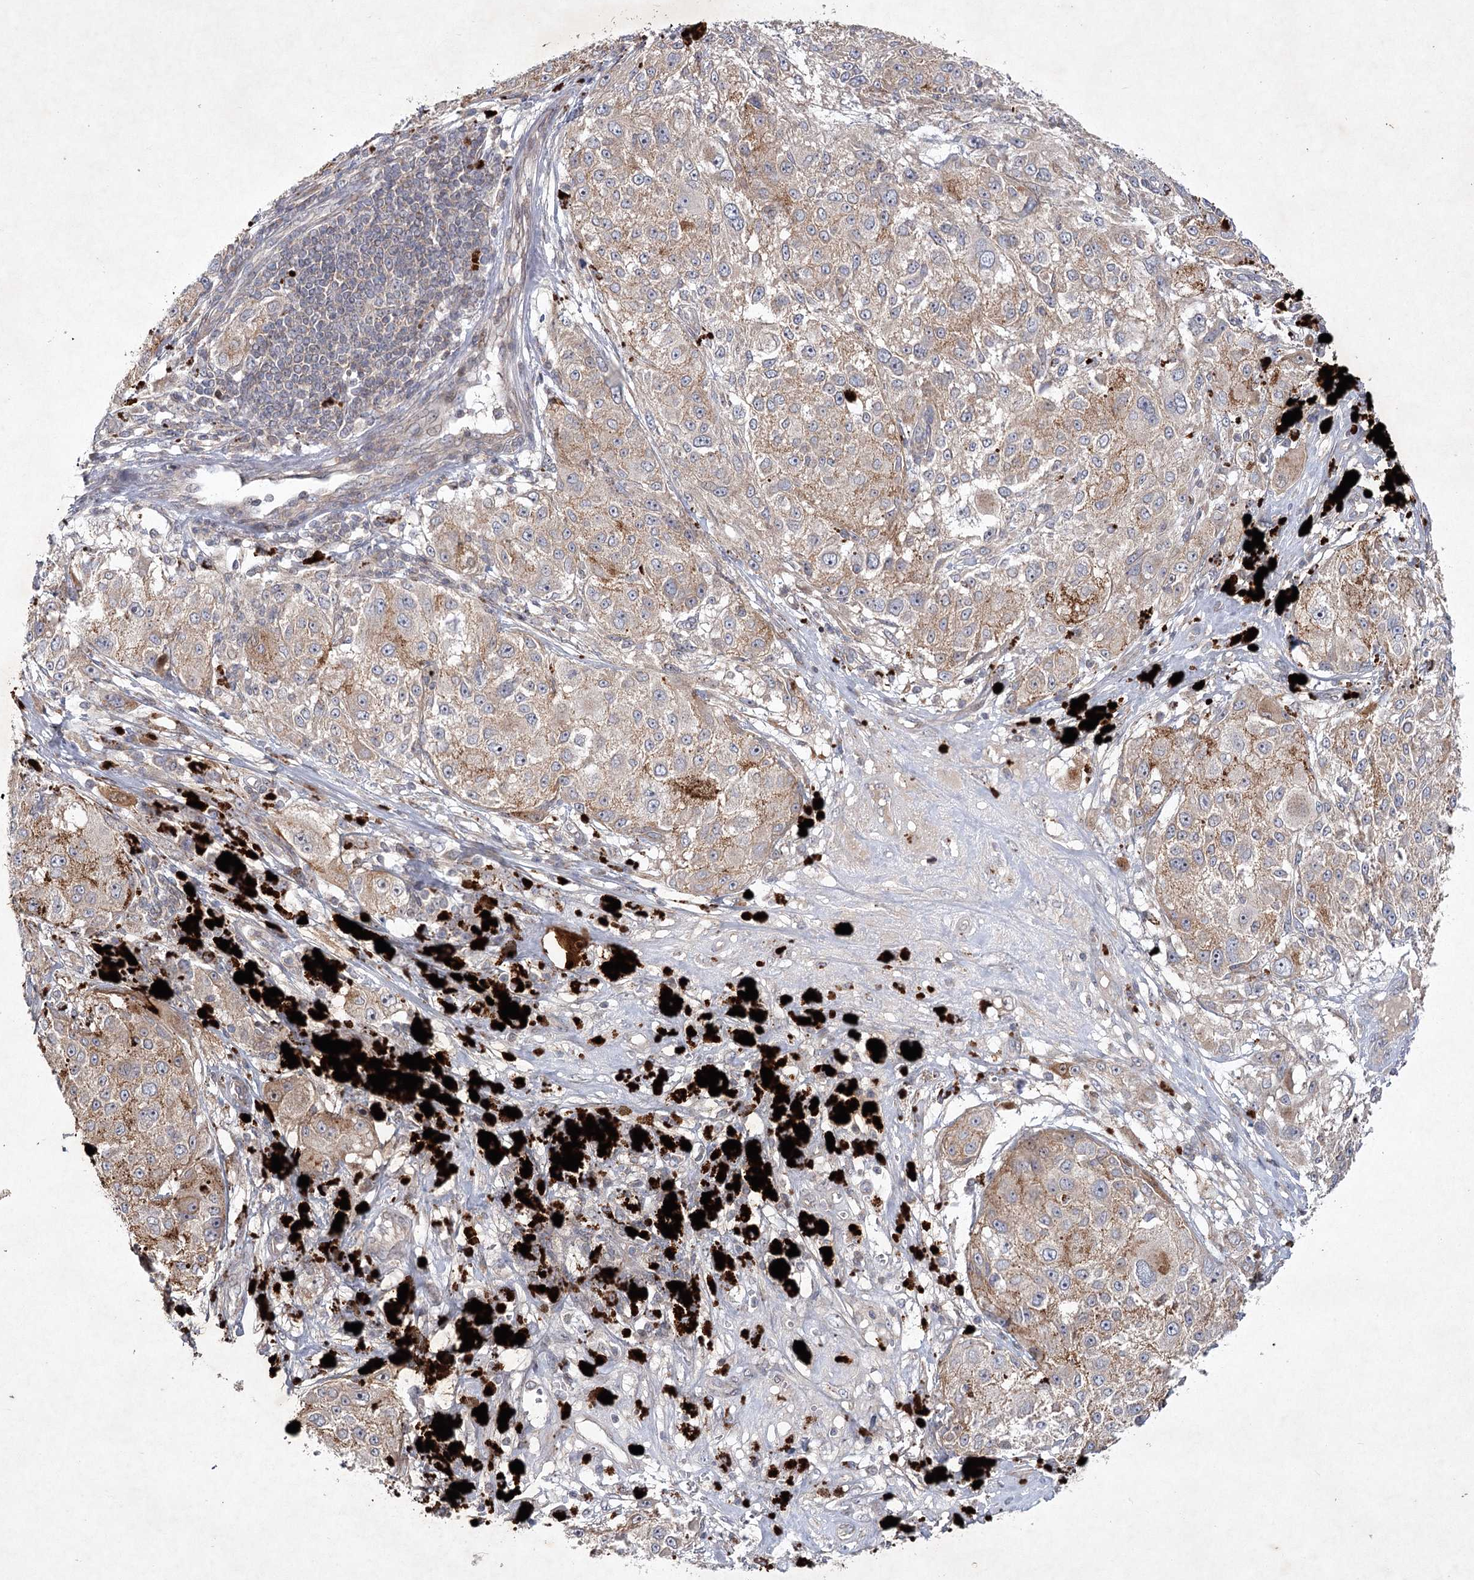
{"staining": {"intensity": "moderate", "quantity": ">75%", "location": "cytoplasmic/membranous"}, "tissue": "melanoma", "cell_type": "Tumor cells", "image_type": "cancer", "snomed": [{"axis": "morphology", "description": "Necrosis, NOS"}, {"axis": "morphology", "description": "Malignant melanoma, NOS"}, {"axis": "topography", "description": "Skin"}], "caption": "Human malignant melanoma stained for a protein (brown) reveals moderate cytoplasmic/membranous positive staining in about >75% of tumor cells.", "gene": "MAP3K13", "patient": {"sex": "female", "age": 87}}